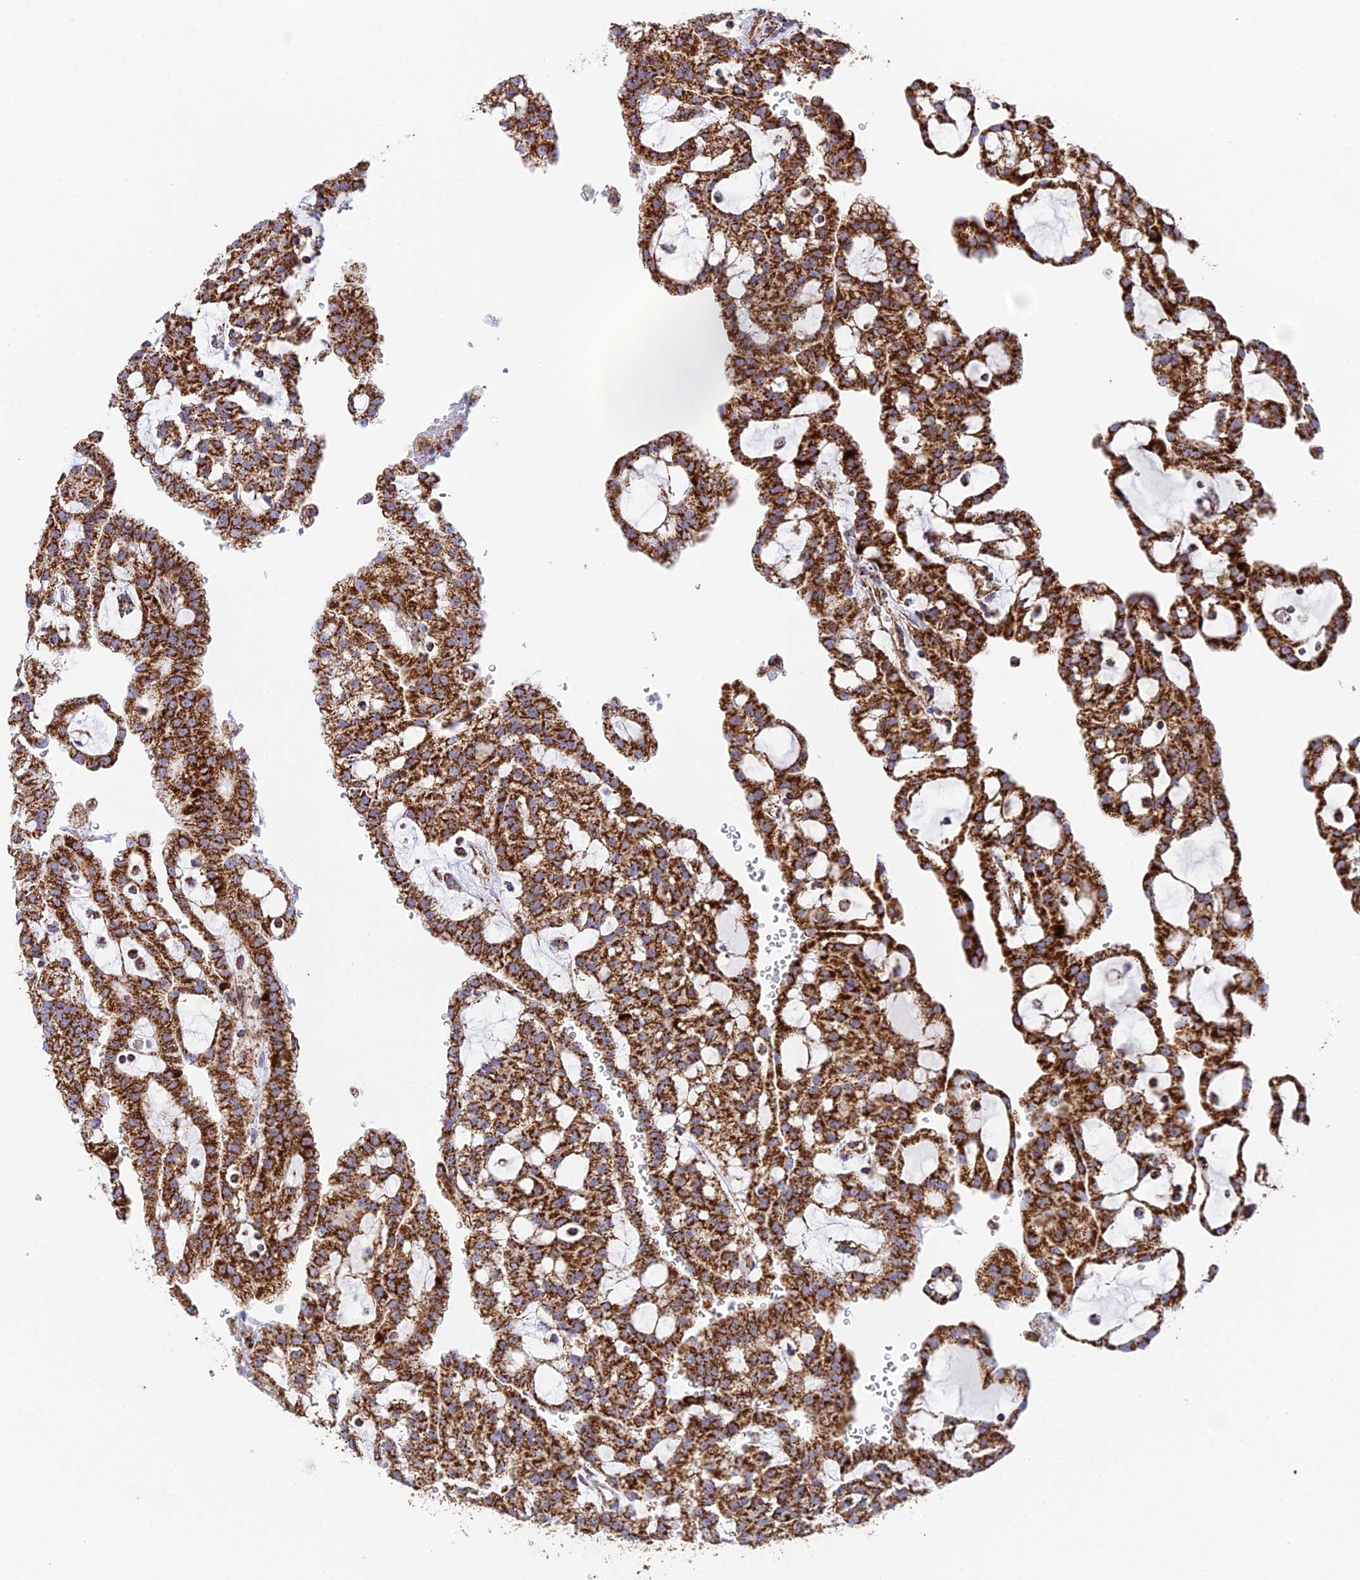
{"staining": {"intensity": "strong", "quantity": ">75%", "location": "cytoplasmic/membranous"}, "tissue": "renal cancer", "cell_type": "Tumor cells", "image_type": "cancer", "snomed": [{"axis": "morphology", "description": "Adenocarcinoma, NOS"}, {"axis": "topography", "description": "Kidney"}], "caption": "Immunohistochemistry histopathology image of neoplastic tissue: human renal cancer stained using immunohistochemistry (IHC) shows high levels of strong protein expression localized specifically in the cytoplasmic/membranous of tumor cells, appearing as a cytoplasmic/membranous brown color.", "gene": "CHCHD3", "patient": {"sex": "male", "age": 63}}